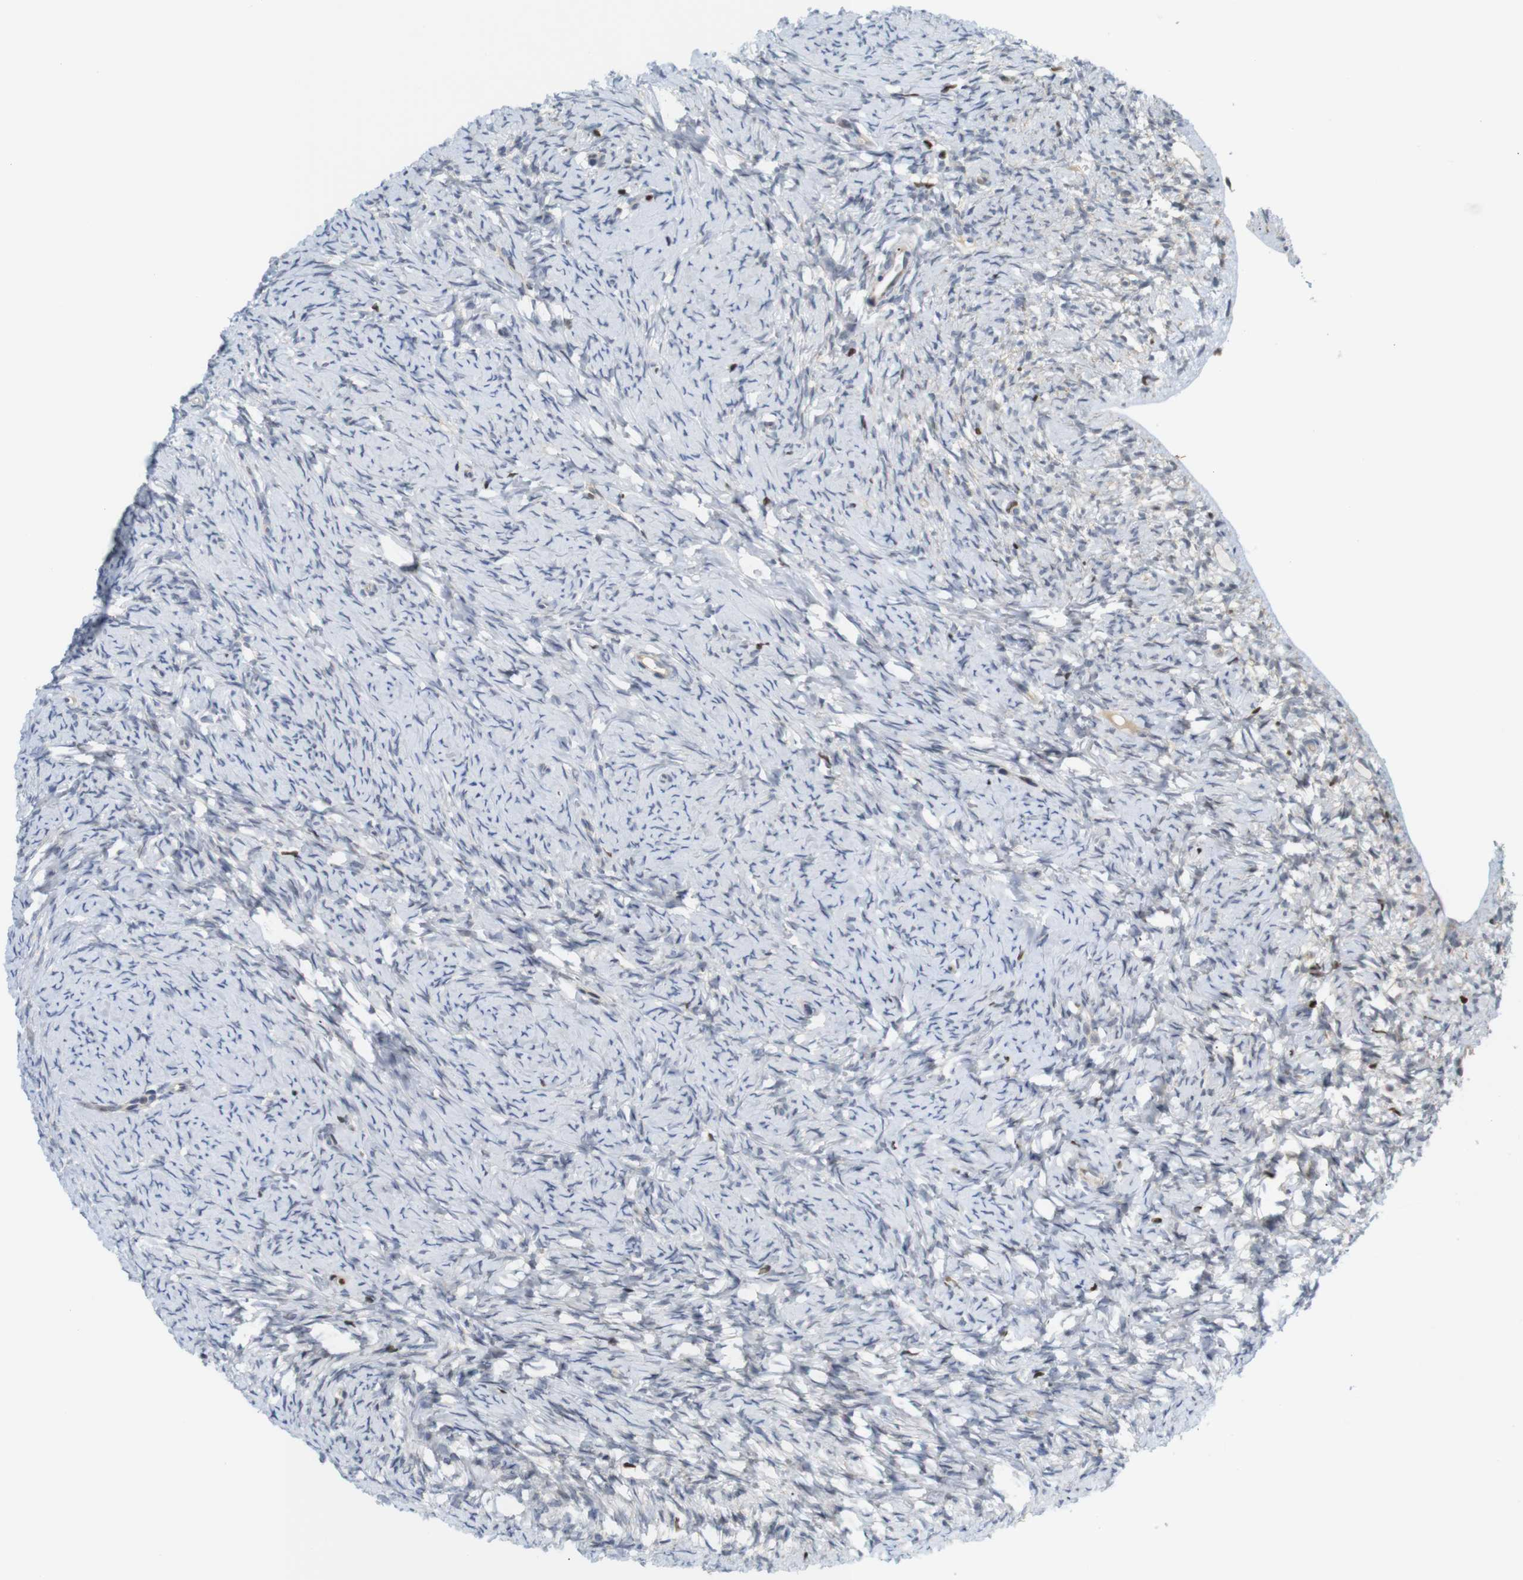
{"staining": {"intensity": "moderate", "quantity": "<25%", "location": "cytoplasmic/membranous,nuclear"}, "tissue": "ovary", "cell_type": "Ovarian stroma cells", "image_type": "normal", "snomed": [{"axis": "morphology", "description": "Normal tissue, NOS"}, {"axis": "topography", "description": "Ovary"}], "caption": "A brown stain labels moderate cytoplasmic/membranous,nuclear positivity of a protein in ovarian stroma cells of normal human ovary.", "gene": "MBD1", "patient": {"sex": "female", "age": 33}}